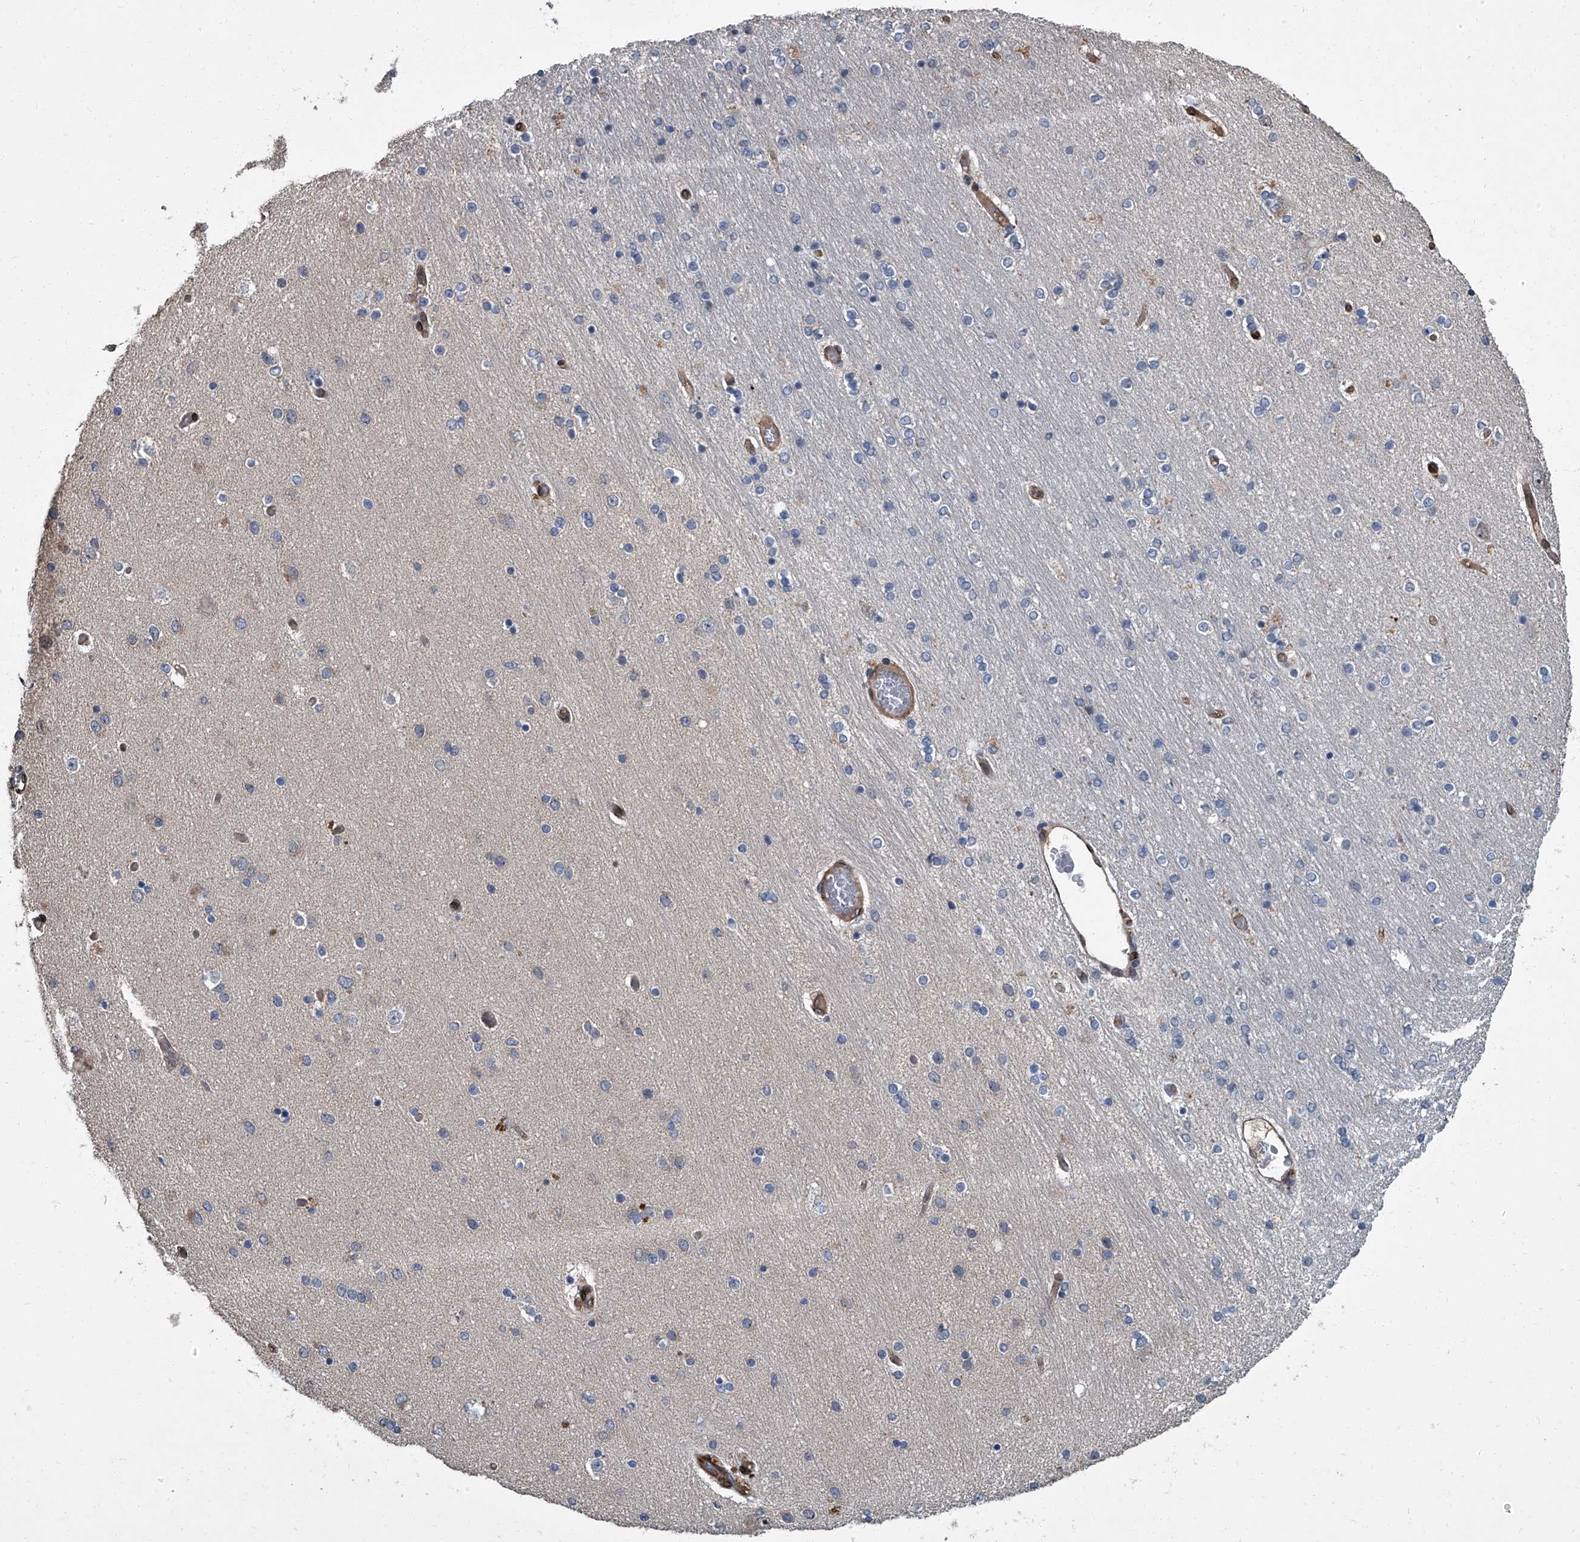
{"staining": {"intensity": "negative", "quantity": "none", "location": "none"}, "tissue": "hippocampus", "cell_type": "Glial cells", "image_type": "normal", "snomed": [{"axis": "morphology", "description": "Normal tissue, NOS"}, {"axis": "topography", "description": "Hippocampus"}], "caption": "The immunohistochemistry image has no significant staining in glial cells of hippocampus.", "gene": "LRRC8C", "patient": {"sex": "female", "age": 54}}